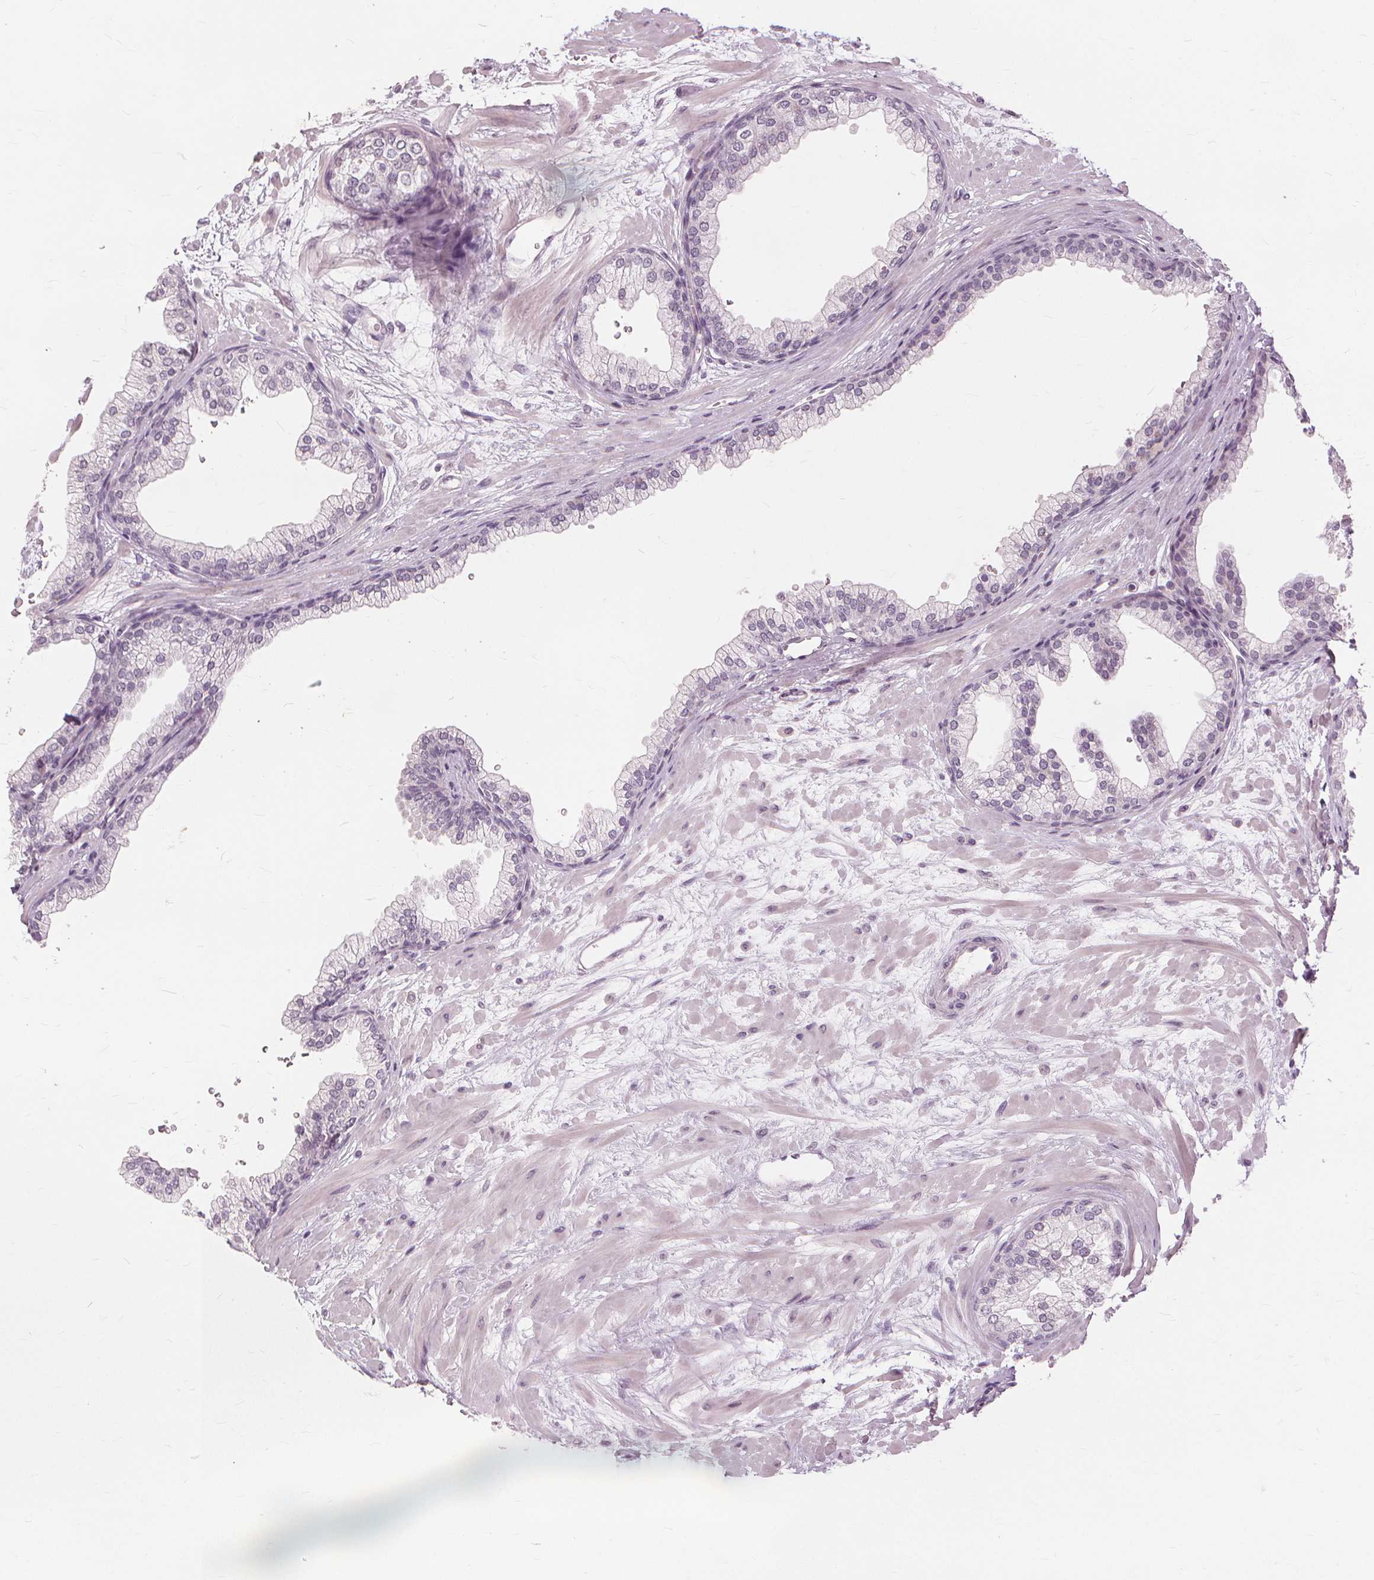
{"staining": {"intensity": "negative", "quantity": "none", "location": "none"}, "tissue": "prostate", "cell_type": "Glandular cells", "image_type": "normal", "snomed": [{"axis": "morphology", "description": "Normal tissue, NOS"}, {"axis": "topography", "description": "Prostate"}, {"axis": "topography", "description": "Peripheral nerve tissue"}], "caption": "Glandular cells are negative for protein expression in unremarkable human prostate. The staining was performed using DAB to visualize the protein expression in brown, while the nuclei were stained in blue with hematoxylin (Magnification: 20x).", "gene": "SFTPD", "patient": {"sex": "male", "age": 61}}